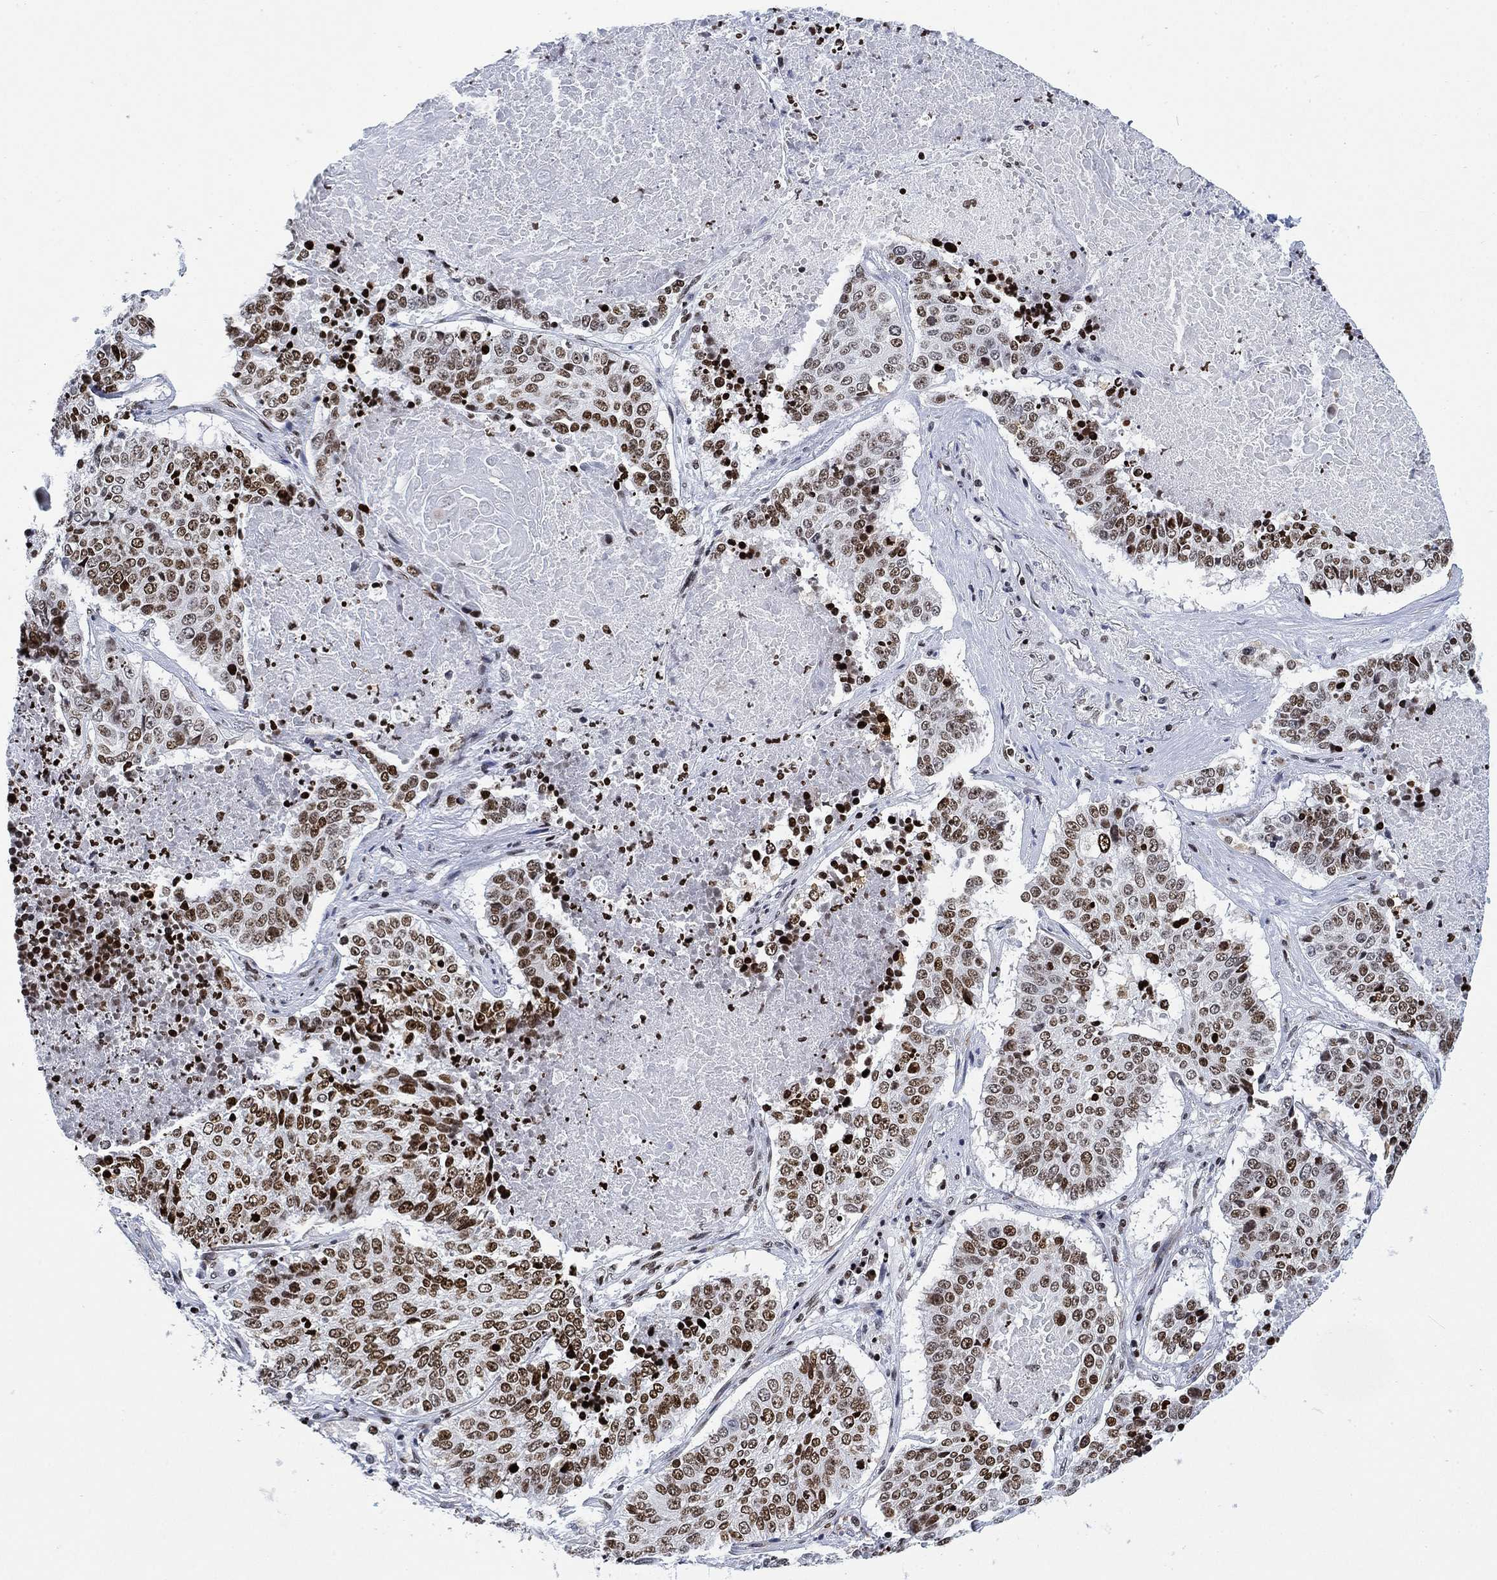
{"staining": {"intensity": "moderate", "quantity": "25%-75%", "location": "nuclear"}, "tissue": "lung cancer", "cell_type": "Tumor cells", "image_type": "cancer", "snomed": [{"axis": "morphology", "description": "Squamous cell carcinoma, NOS"}, {"axis": "topography", "description": "Lung"}], "caption": "Lung squamous cell carcinoma stained for a protein shows moderate nuclear positivity in tumor cells. (IHC, brightfield microscopy, high magnification).", "gene": "H1-10", "patient": {"sex": "male", "age": 64}}